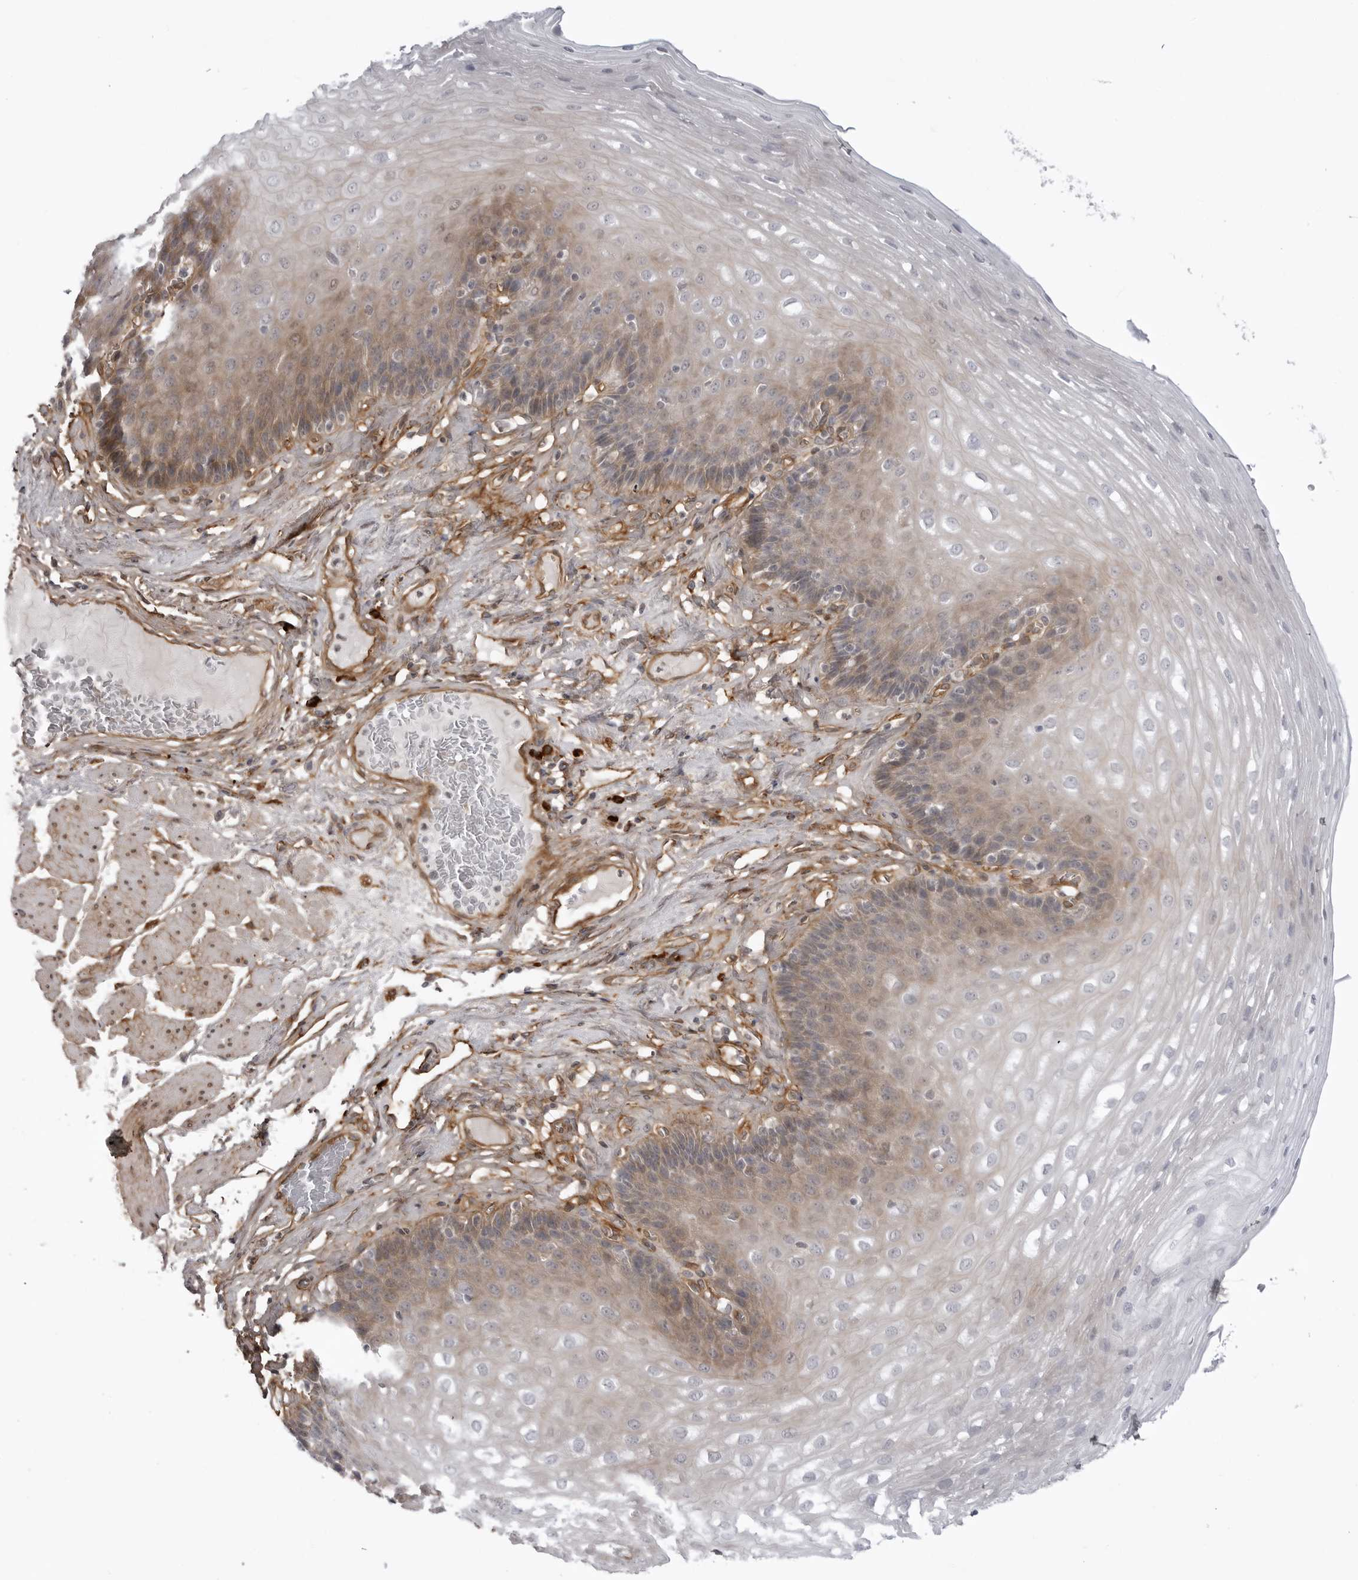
{"staining": {"intensity": "weak", "quantity": "25%-75%", "location": "cytoplasmic/membranous"}, "tissue": "esophagus", "cell_type": "Squamous epithelial cells", "image_type": "normal", "snomed": [{"axis": "morphology", "description": "Normal tissue, NOS"}, {"axis": "topography", "description": "Esophagus"}], "caption": "Immunohistochemical staining of benign human esophagus exhibits low levels of weak cytoplasmic/membranous positivity in about 25%-75% of squamous epithelial cells.", "gene": "ARL5A", "patient": {"sex": "female", "age": 66}}